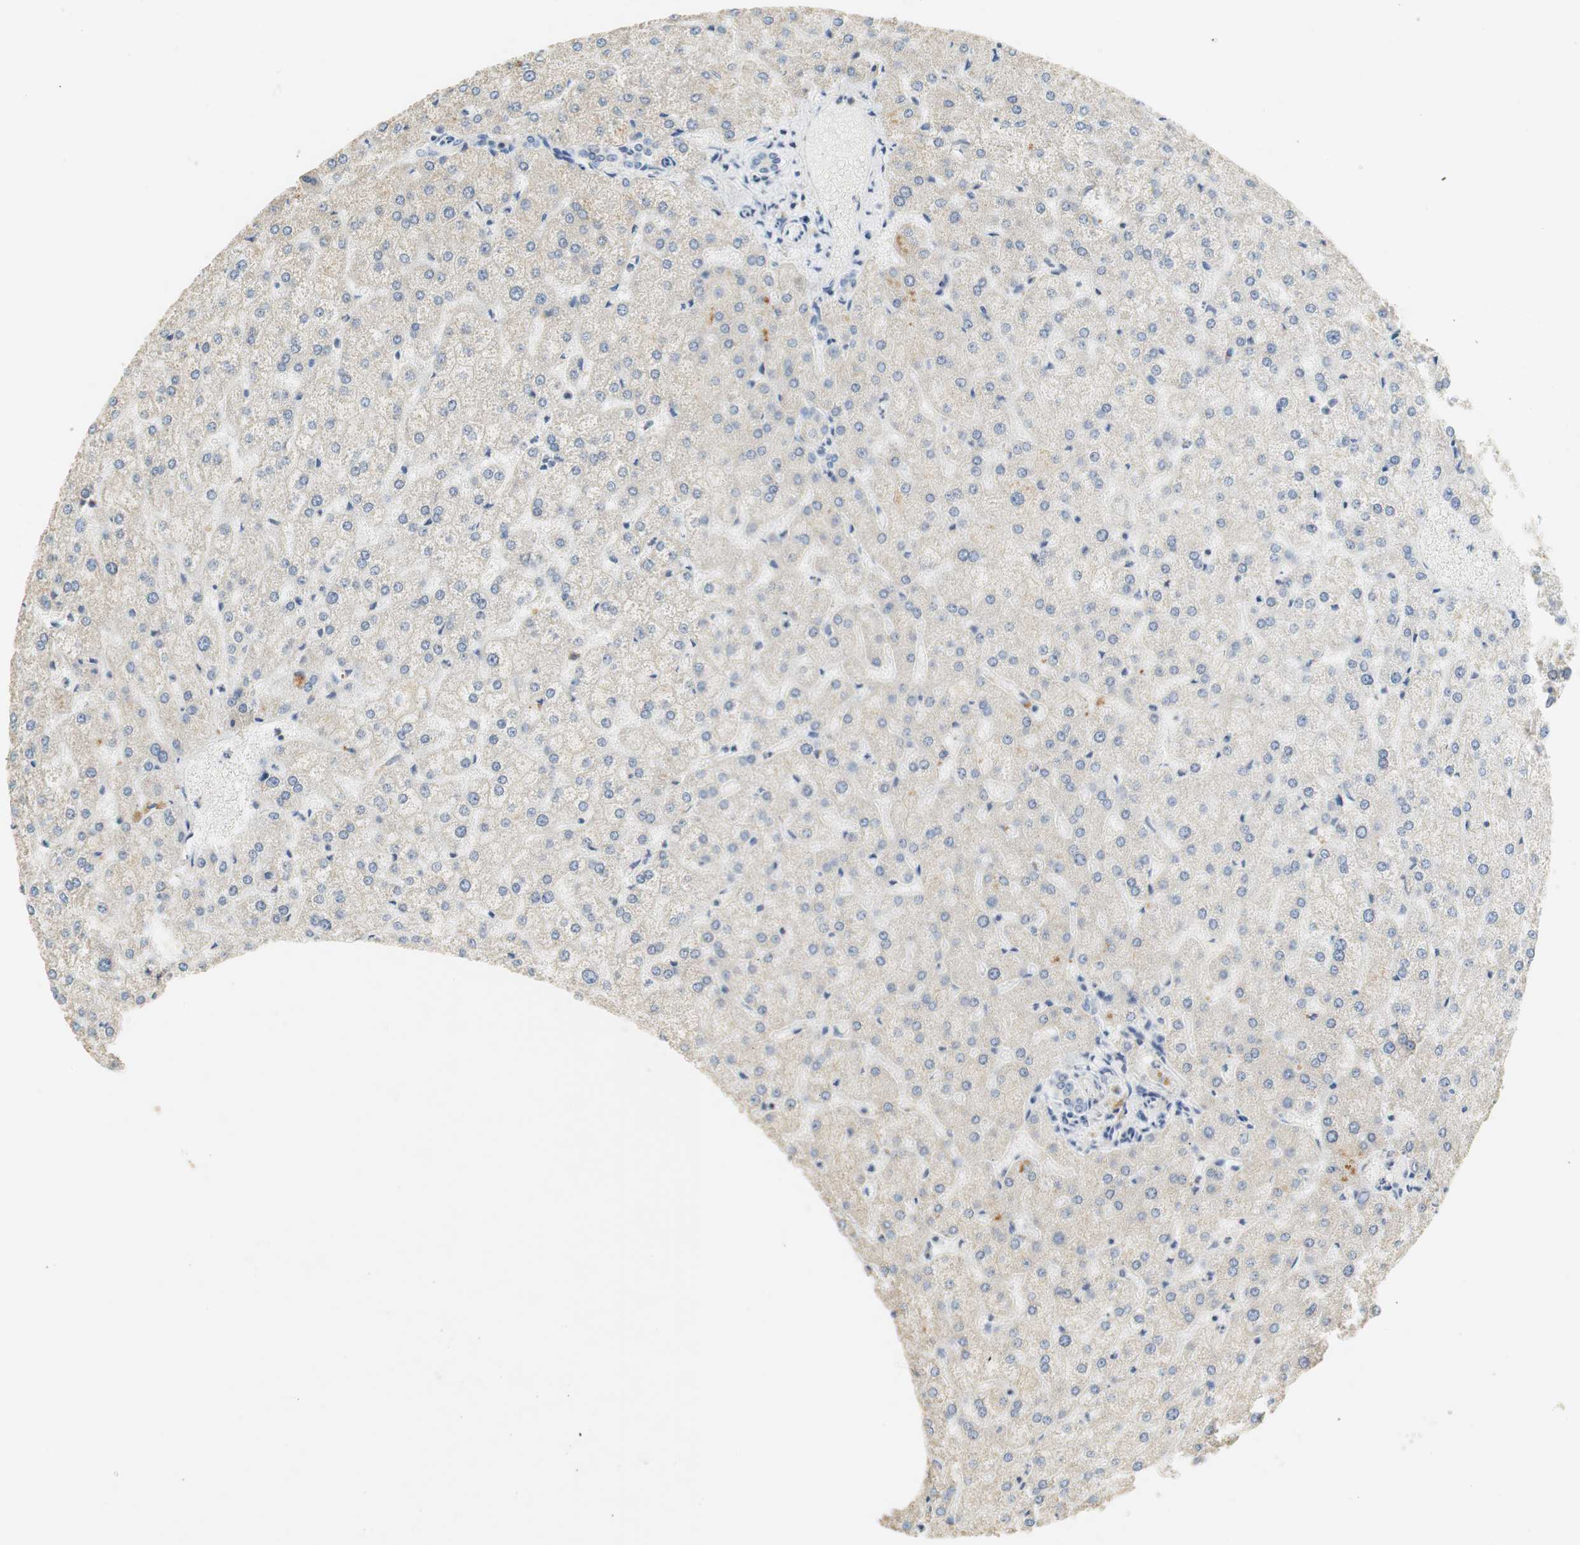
{"staining": {"intensity": "negative", "quantity": "none", "location": "none"}, "tissue": "liver", "cell_type": "Cholangiocytes", "image_type": "normal", "snomed": [{"axis": "morphology", "description": "Normal tissue, NOS"}, {"axis": "topography", "description": "Liver"}], "caption": "Immunohistochemistry photomicrograph of normal human liver stained for a protein (brown), which displays no expression in cholangiocytes.", "gene": "CCM2L", "patient": {"sex": "female", "age": 32}}